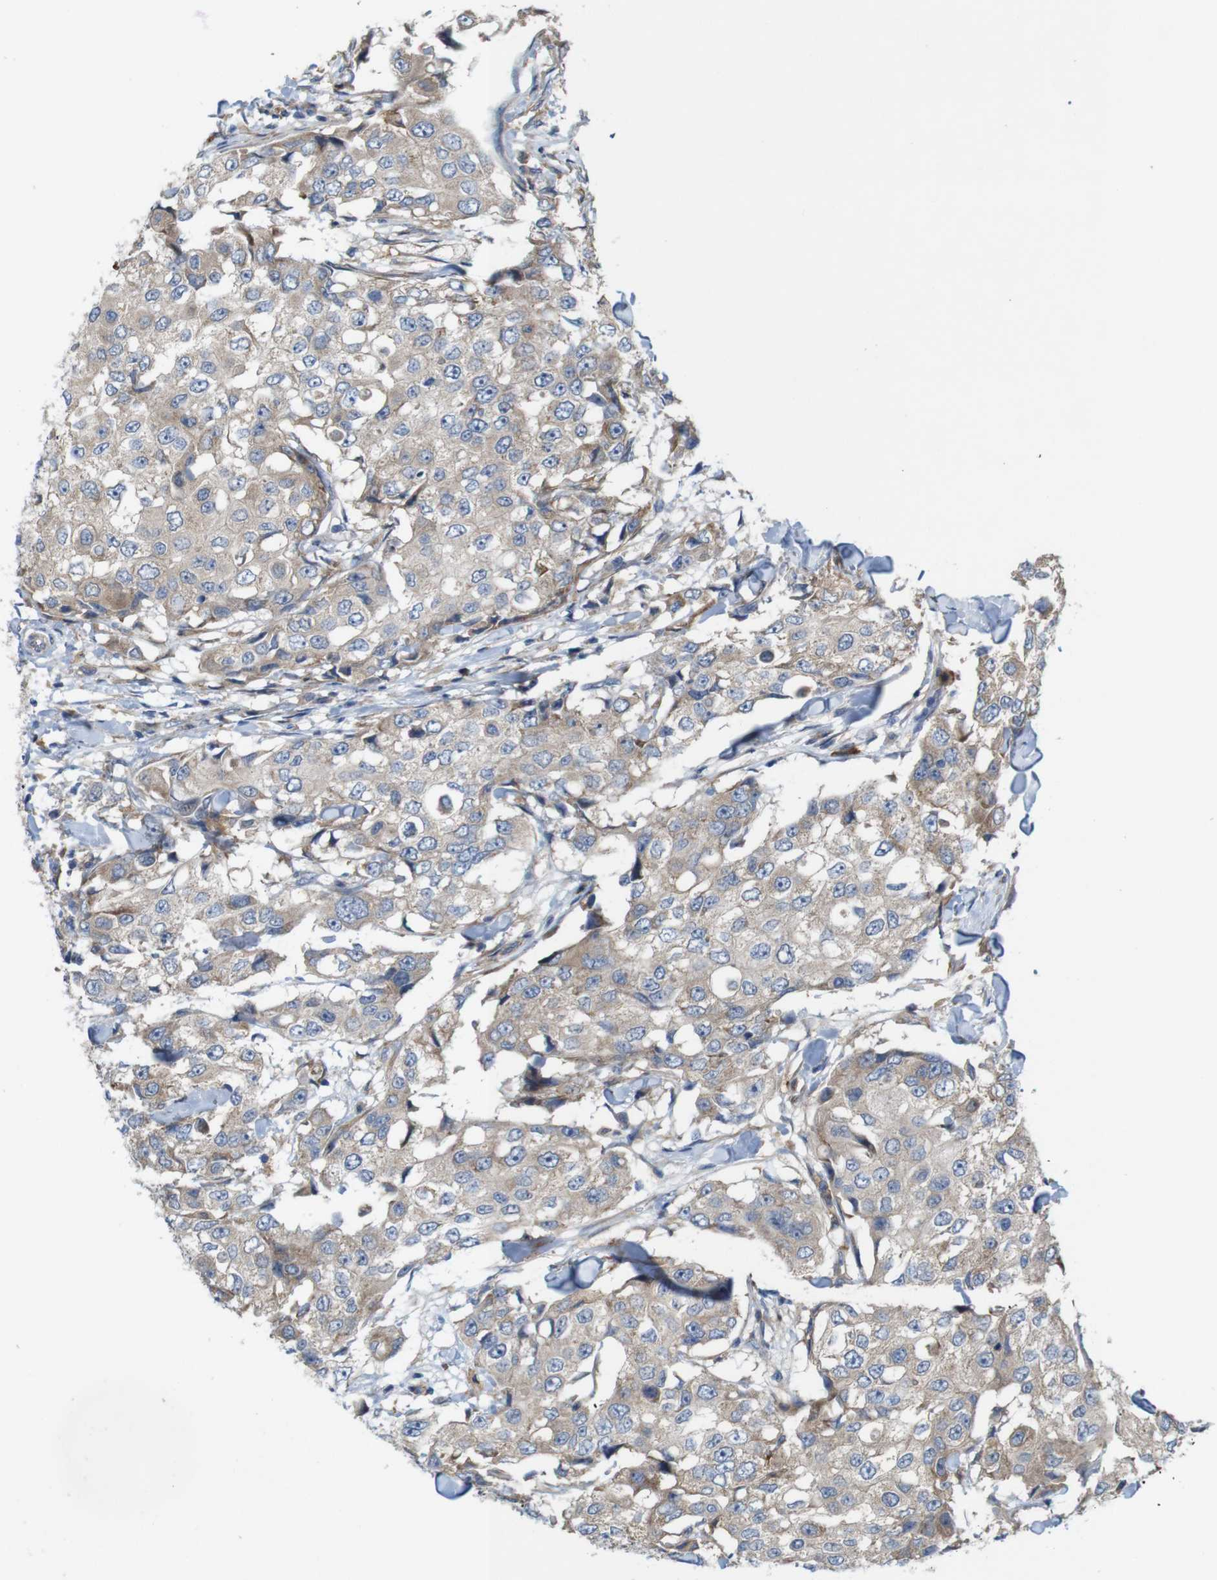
{"staining": {"intensity": "weak", "quantity": ">75%", "location": "cytoplasmic/membranous"}, "tissue": "breast cancer", "cell_type": "Tumor cells", "image_type": "cancer", "snomed": [{"axis": "morphology", "description": "Duct carcinoma"}, {"axis": "topography", "description": "Breast"}], "caption": "A low amount of weak cytoplasmic/membranous staining is present in about >75% of tumor cells in breast infiltrating ductal carcinoma tissue.", "gene": "SIGLEC8", "patient": {"sex": "female", "age": 27}}